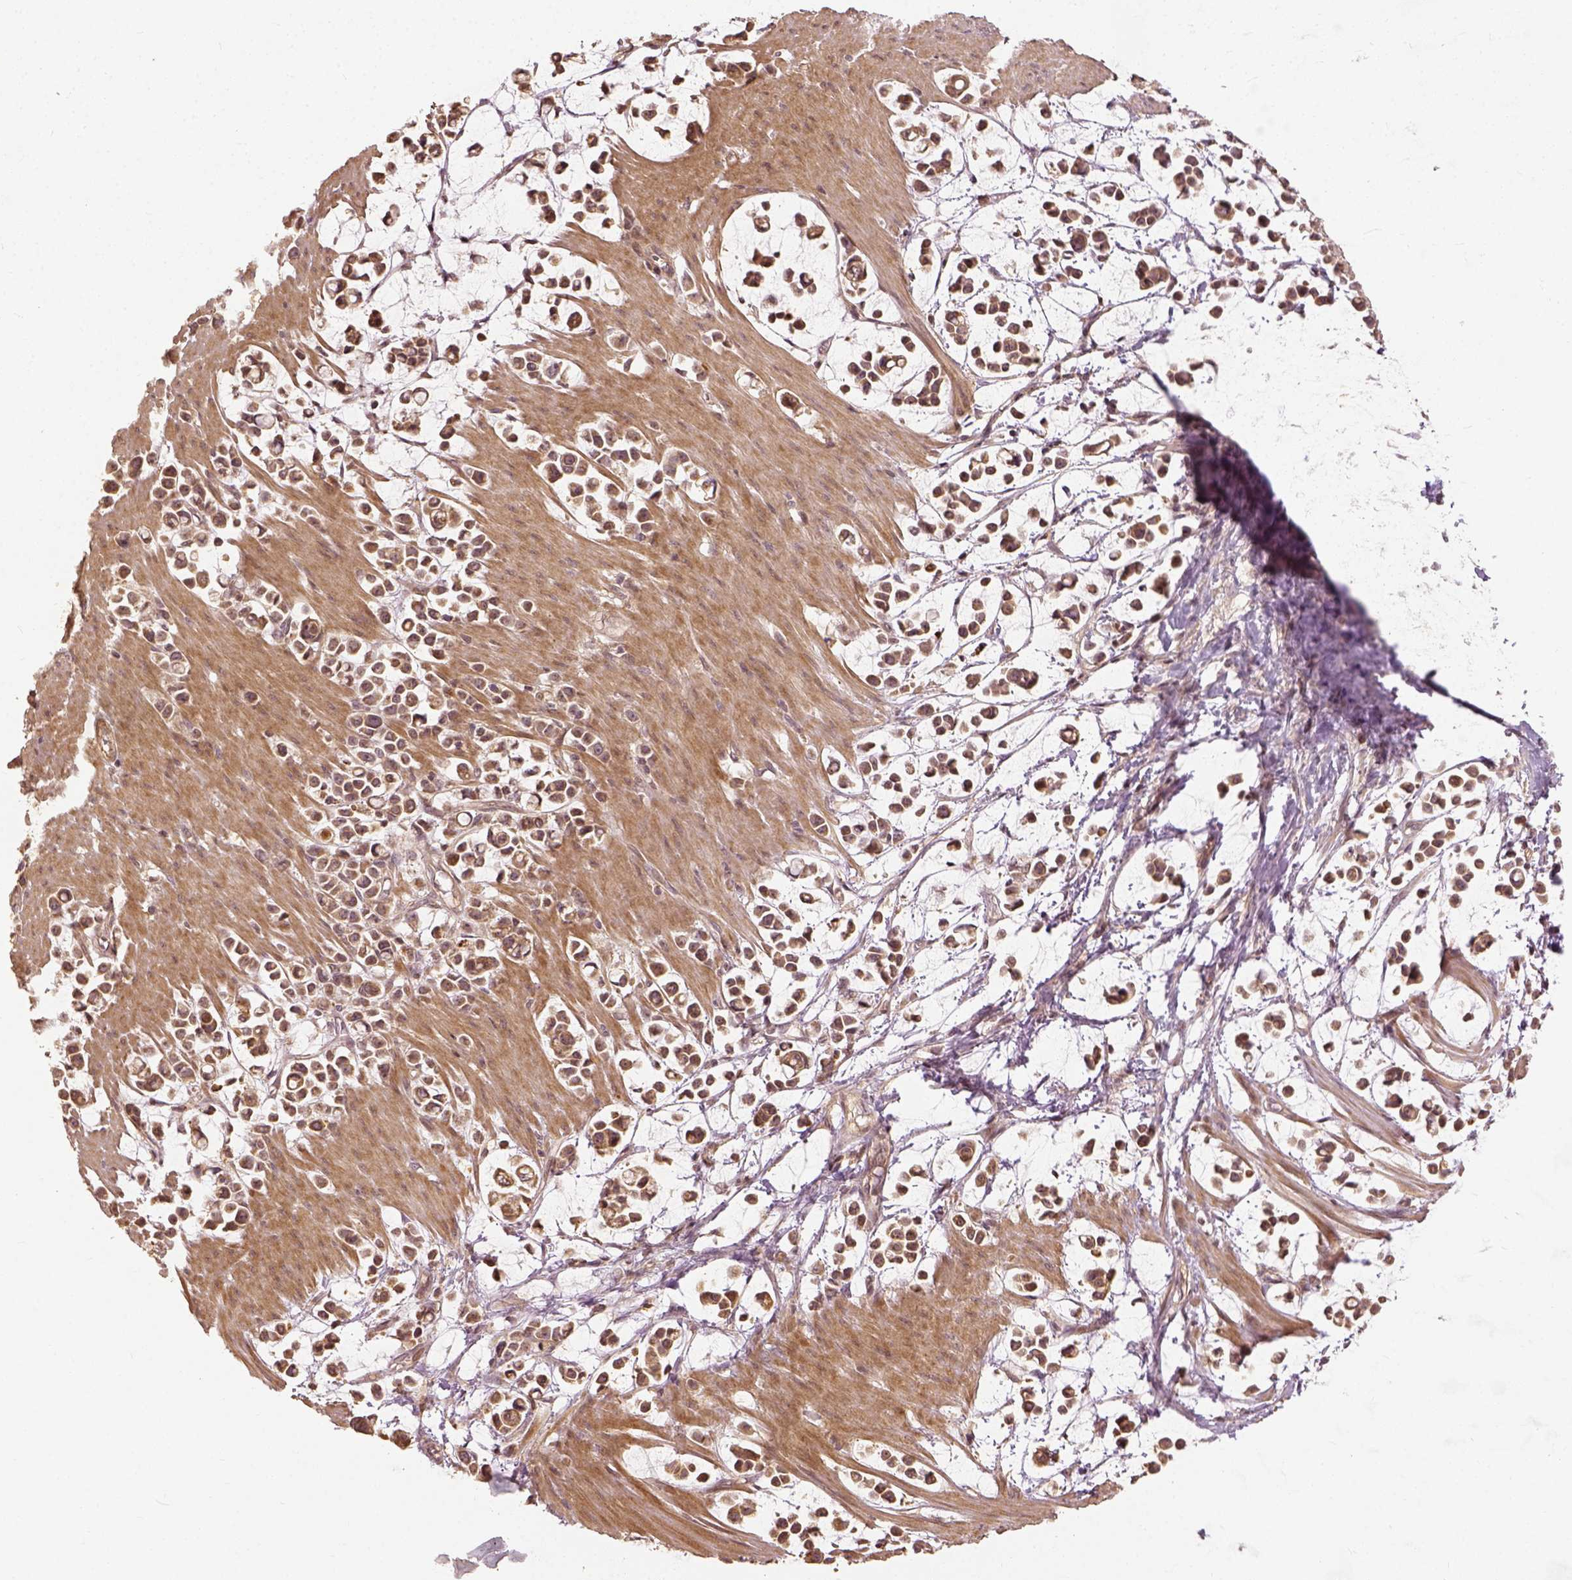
{"staining": {"intensity": "moderate", "quantity": ">75%", "location": "cytoplasmic/membranous"}, "tissue": "stomach cancer", "cell_type": "Tumor cells", "image_type": "cancer", "snomed": [{"axis": "morphology", "description": "Adenocarcinoma, NOS"}, {"axis": "topography", "description": "Stomach"}], "caption": "Stomach adenocarcinoma was stained to show a protein in brown. There is medium levels of moderate cytoplasmic/membranous staining in about >75% of tumor cells. The staining was performed using DAB (3,3'-diaminobenzidine), with brown indicating positive protein expression. Nuclei are stained blue with hematoxylin.", "gene": "VEGFA", "patient": {"sex": "male", "age": 82}}